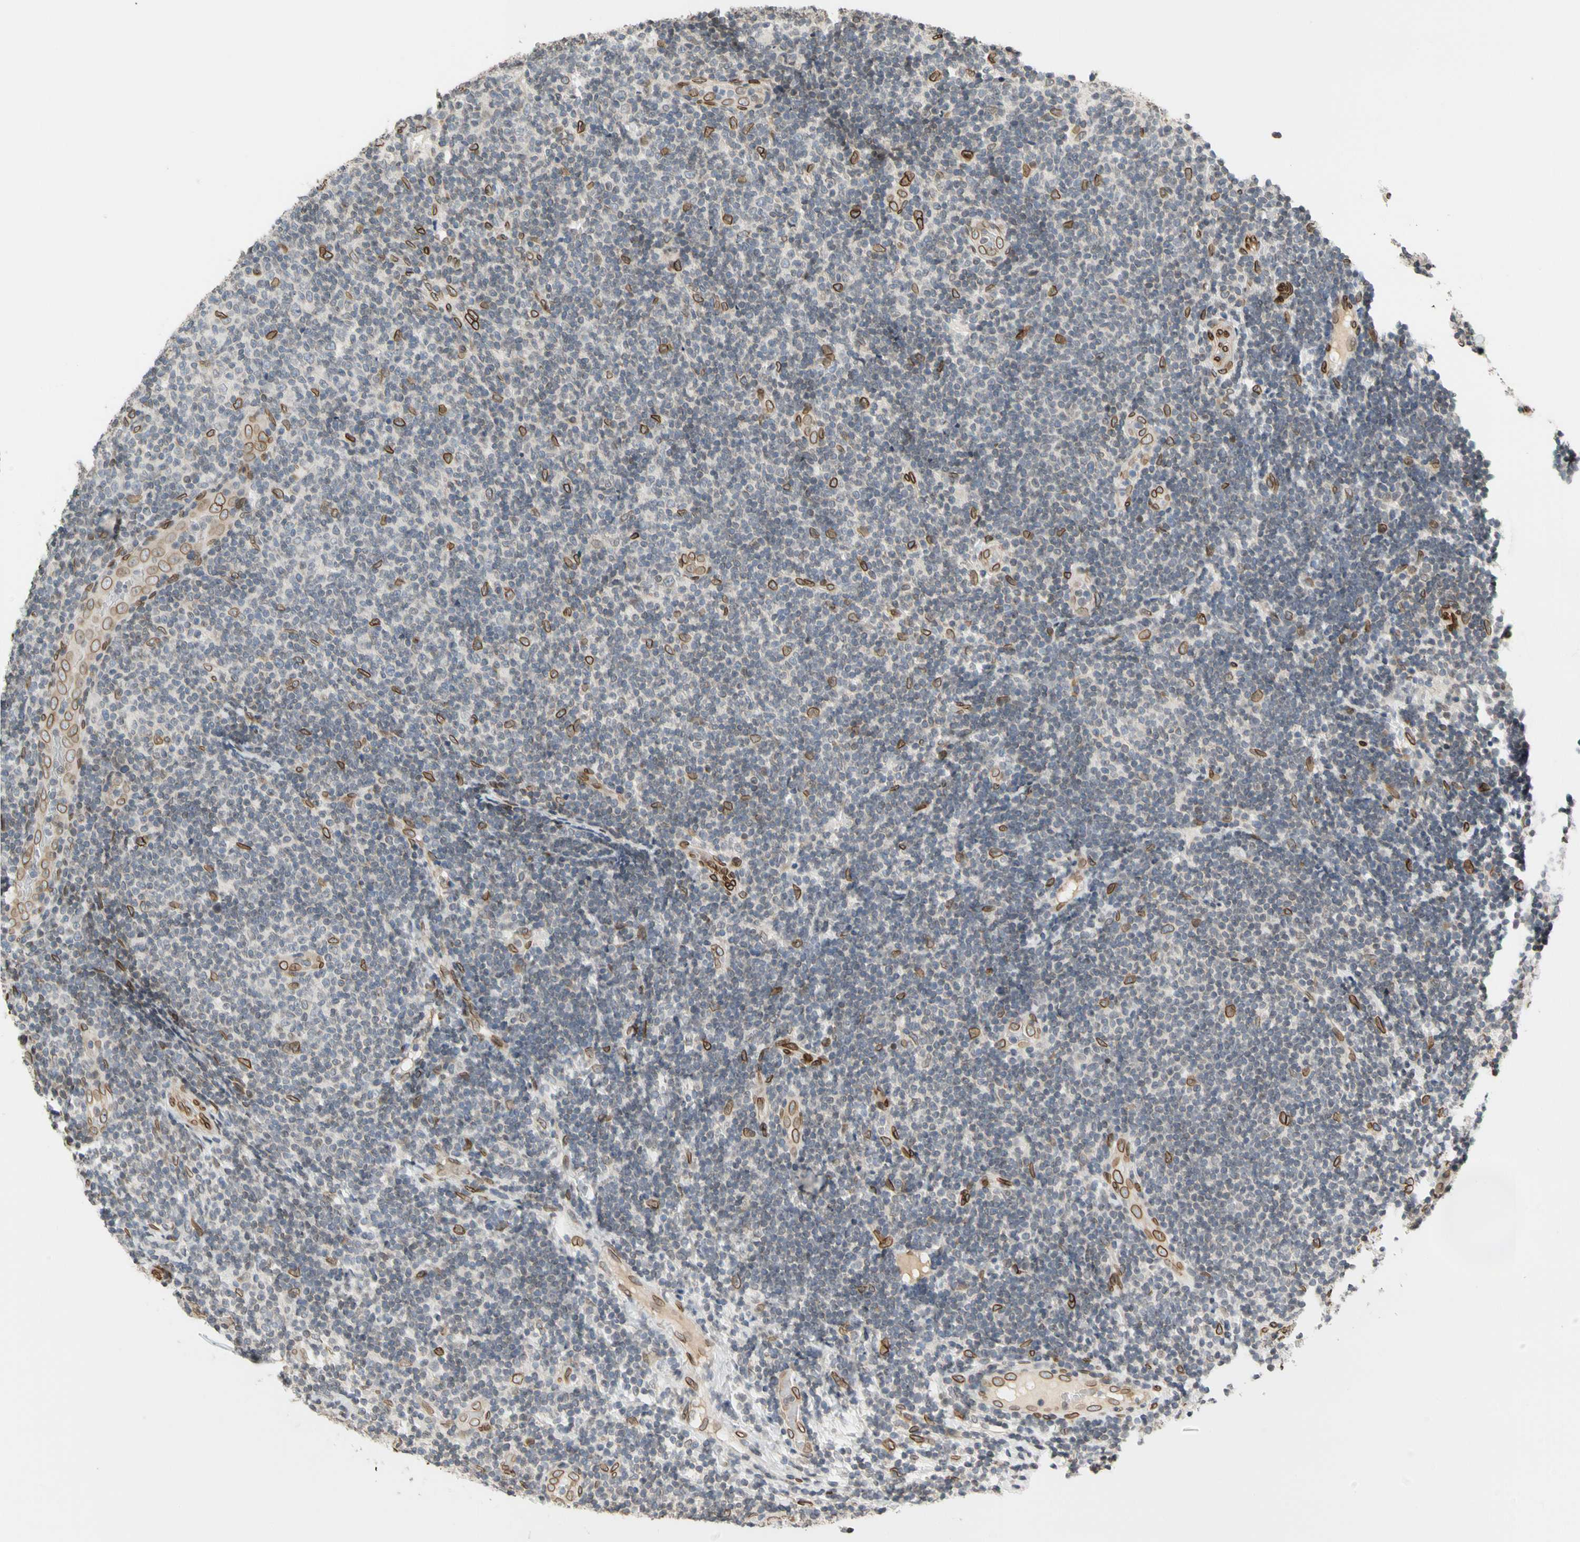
{"staining": {"intensity": "negative", "quantity": "none", "location": "none"}, "tissue": "lymphoma", "cell_type": "Tumor cells", "image_type": "cancer", "snomed": [{"axis": "morphology", "description": "Malignant lymphoma, non-Hodgkin's type, Low grade"}, {"axis": "topography", "description": "Lymph node"}], "caption": "Tumor cells are negative for protein expression in human lymphoma.", "gene": "SUN1", "patient": {"sex": "male", "age": 83}}